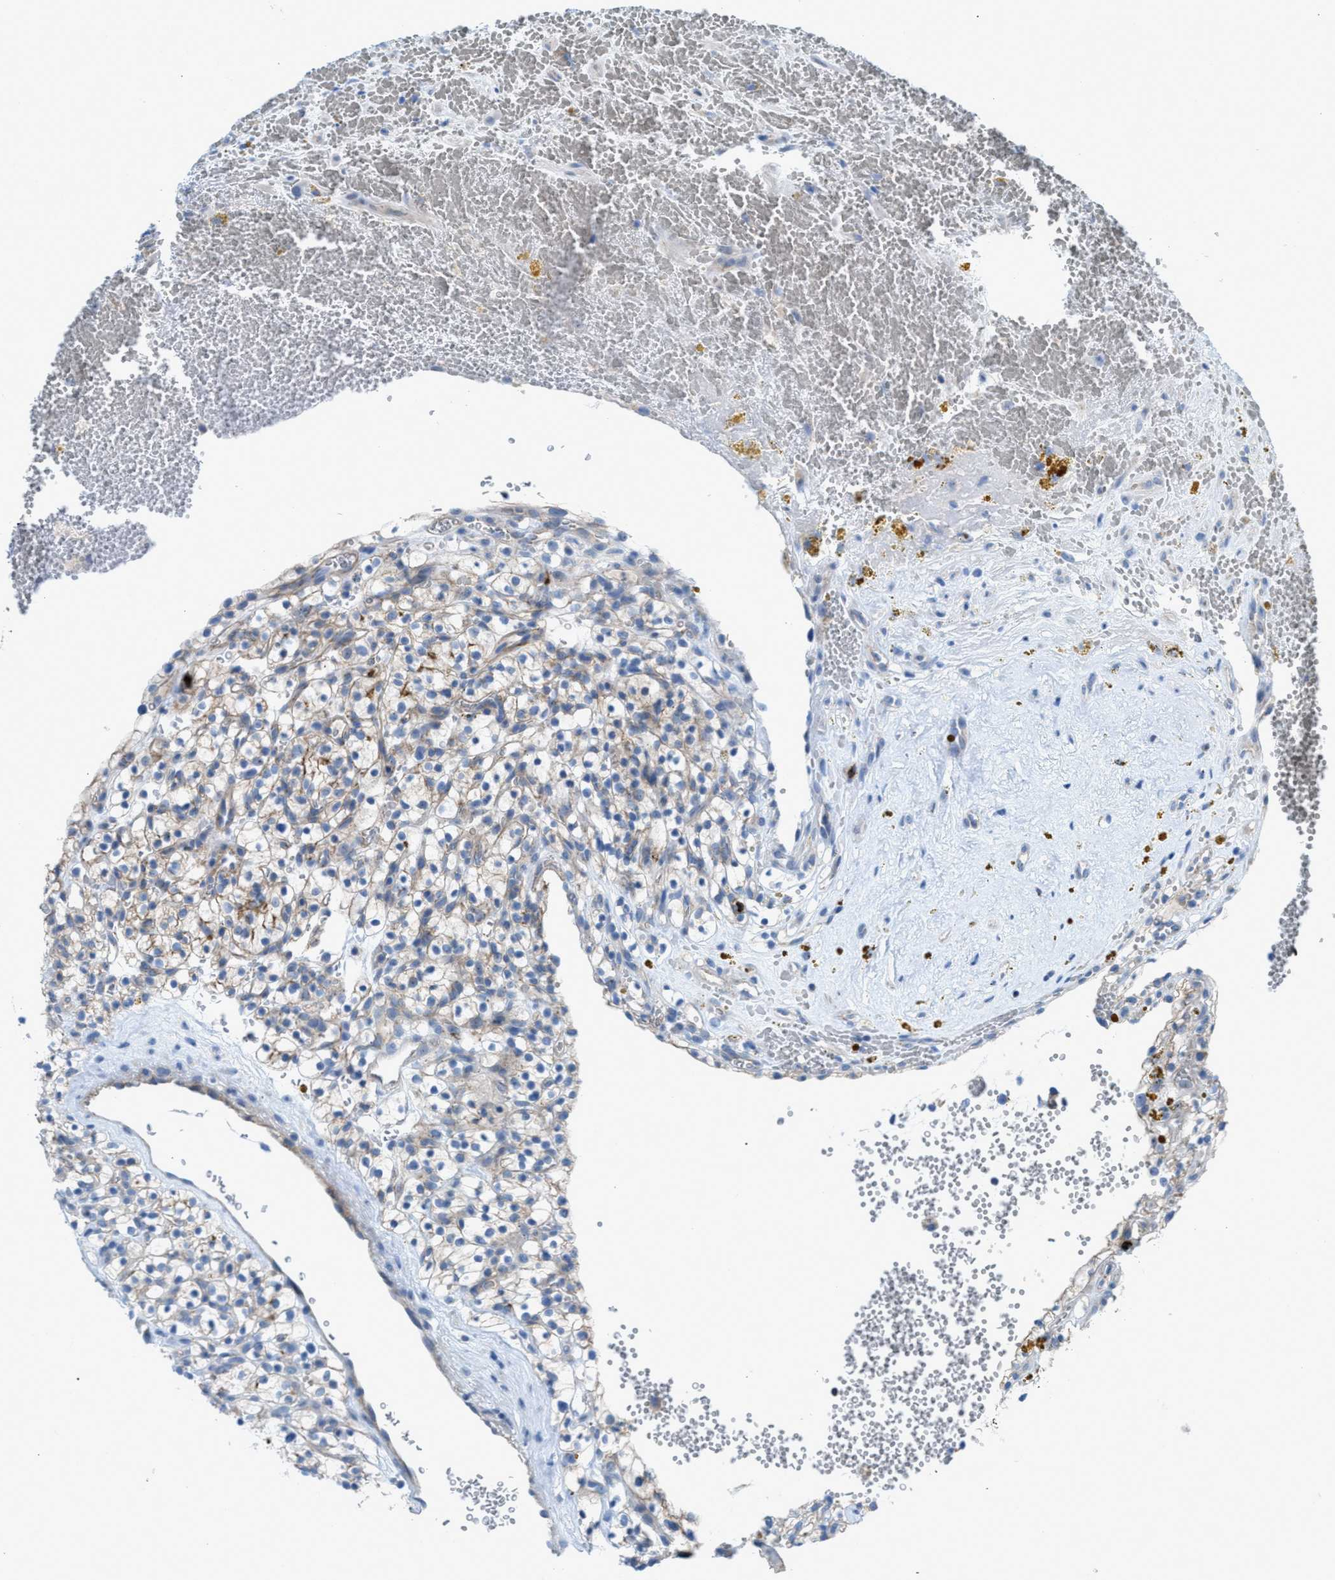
{"staining": {"intensity": "moderate", "quantity": "<25%", "location": "cytoplasmic/membranous"}, "tissue": "renal cancer", "cell_type": "Tumor cells", "image_type": "cancer", "snomed": [{"axis": "morphology", "description": "Adenocarcinoma, NOS"}, {"axis": "topography", "description": "Kidney"}], "caption": "Immunohistochemistry (IHC) of human renal cancer exhibits low levels of moderate cytoplasmic/membranous staining in approximately <25% of tumor cells.", "gene": "CMTM1", "patient": {"sex": "female", "age": 57}}